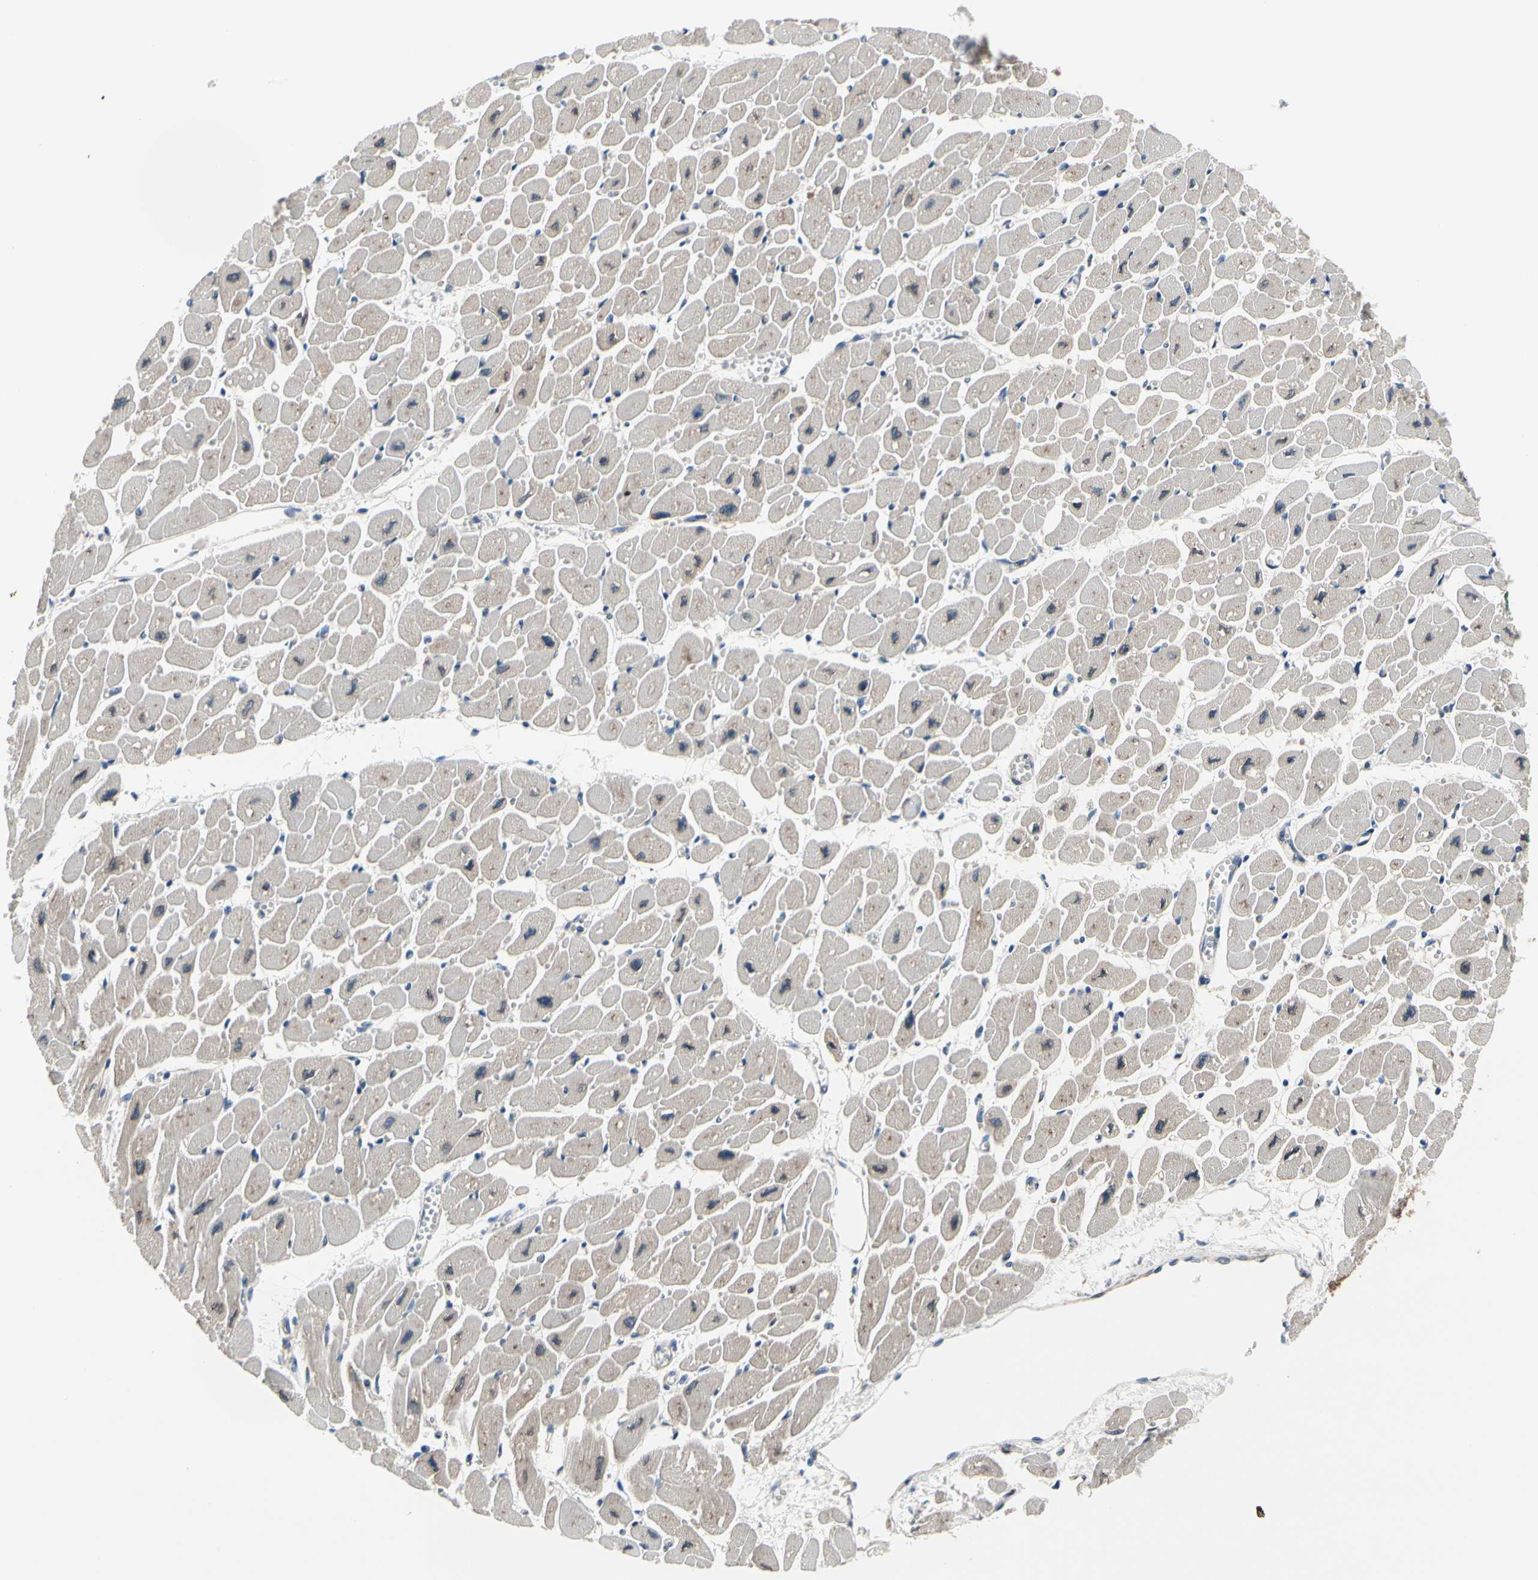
{"staining": {"intensity": "weak", "quantity": "<25%", "location": "cytoplasmic/membranous"}, "tissue": "heart muscle", "cell_type": "Cardiomyocytes", "image_type": "normal", "snomed": [{"axis": "morphology", "description": "Normal tissue, NOS"}, {"axis": "topography", "description": "Heart"}], "caption": "An image of human heart muscle is negative for staining in cardiomyocytes. (DAB IHC visualized using brightfield microscopy, high magnification).", "gene": "PRKAR2B", "patient": {"sex": "female", "age": 54}}